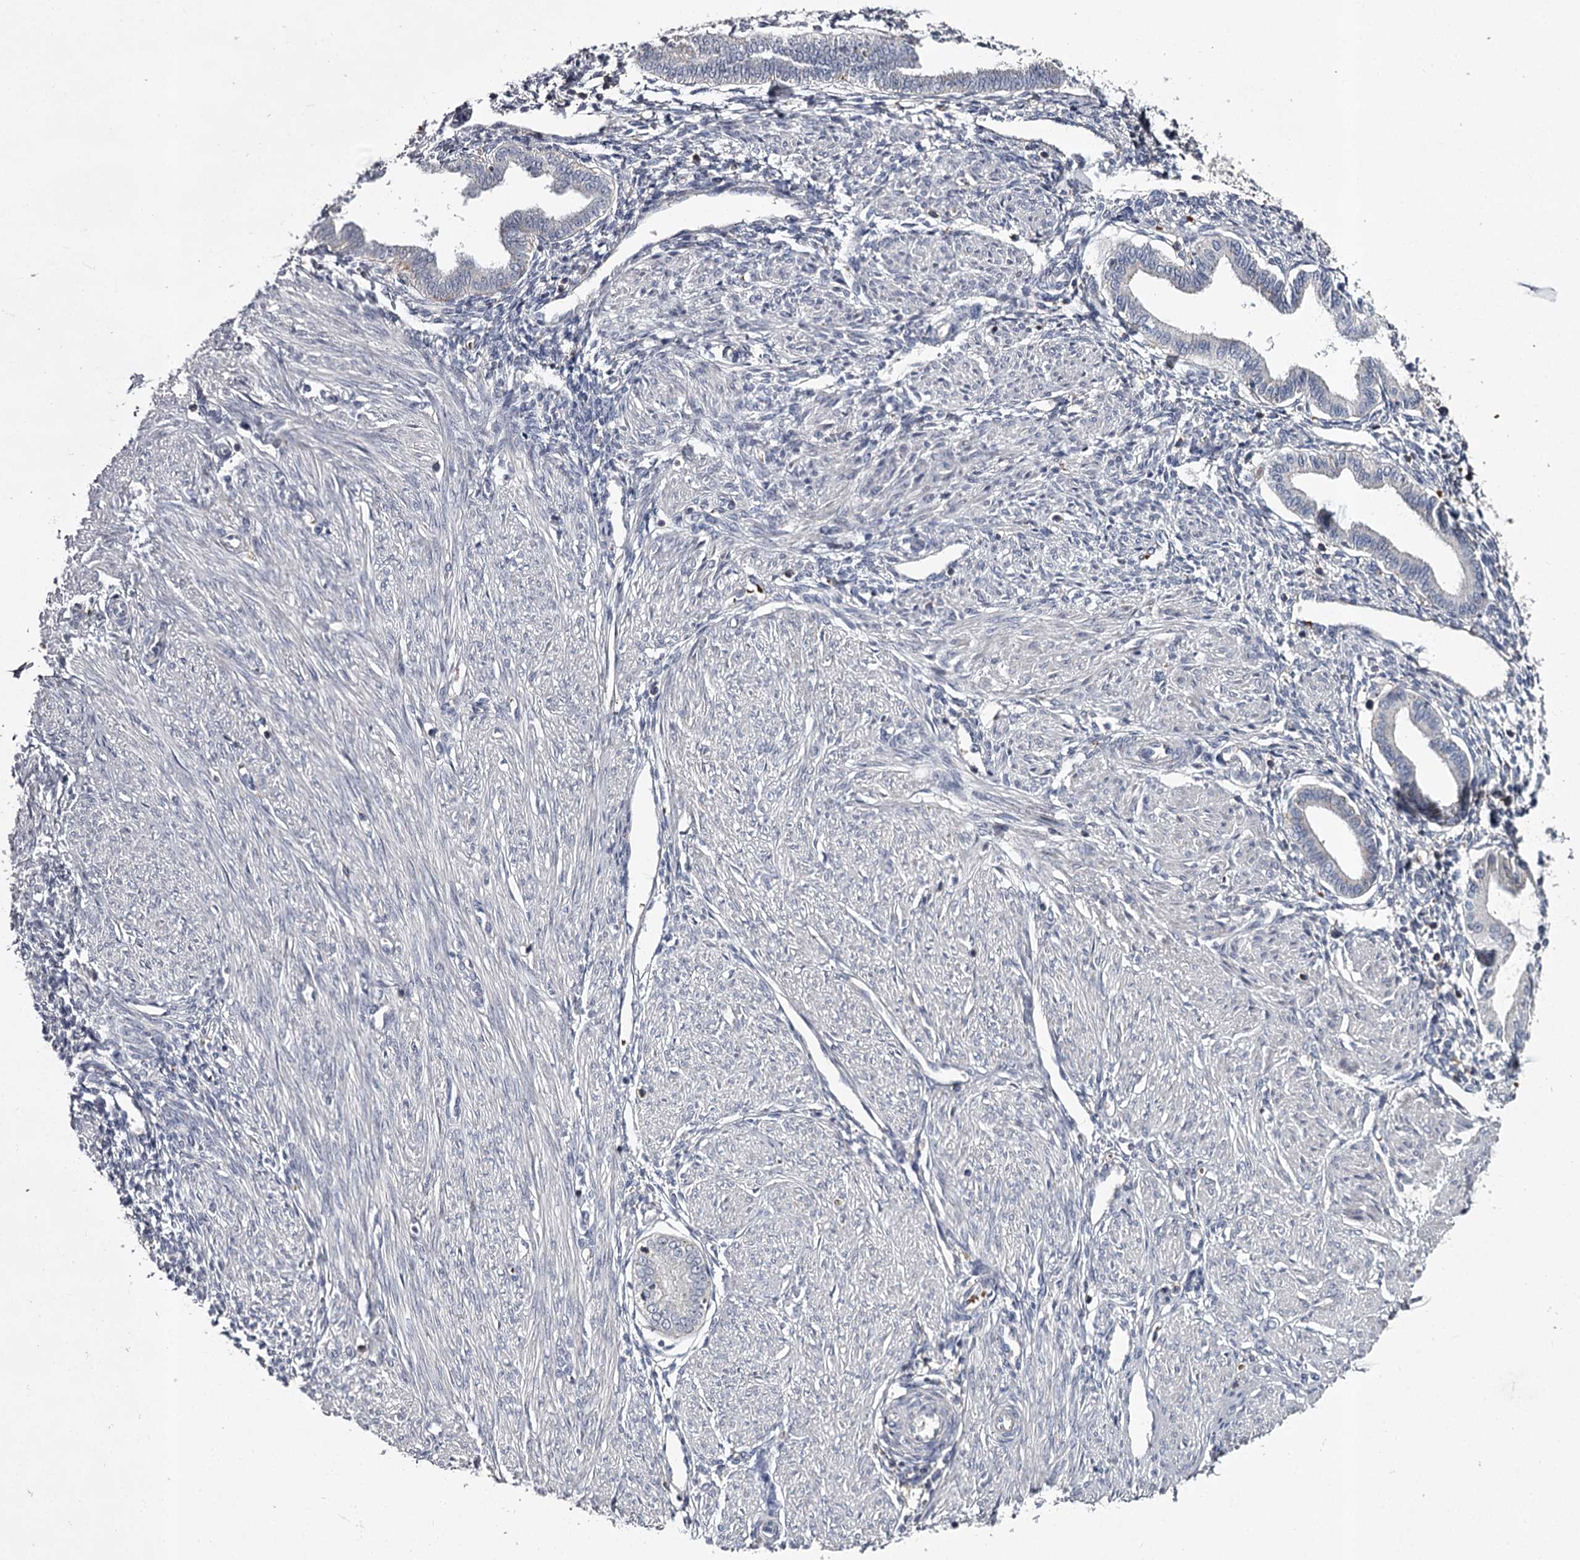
{"staining": {"intensity": "negative", "quantity": "none", "location": "none"}, "tissue": "endometrium", "cell_type": "Cells in endometrial stroma", "image_type": "normal", "snomed": [{"axis": "morphology", "description": "Normal tissue, NOS"}, {"axis": "topography", "description": "Endometrium"}], "caption": "The micrograph demonstrates no significant staining in cells in endometrial stroma of endometrium.", "gene": "RASSF6", "patient": {"sex": "female", "age": 53}}